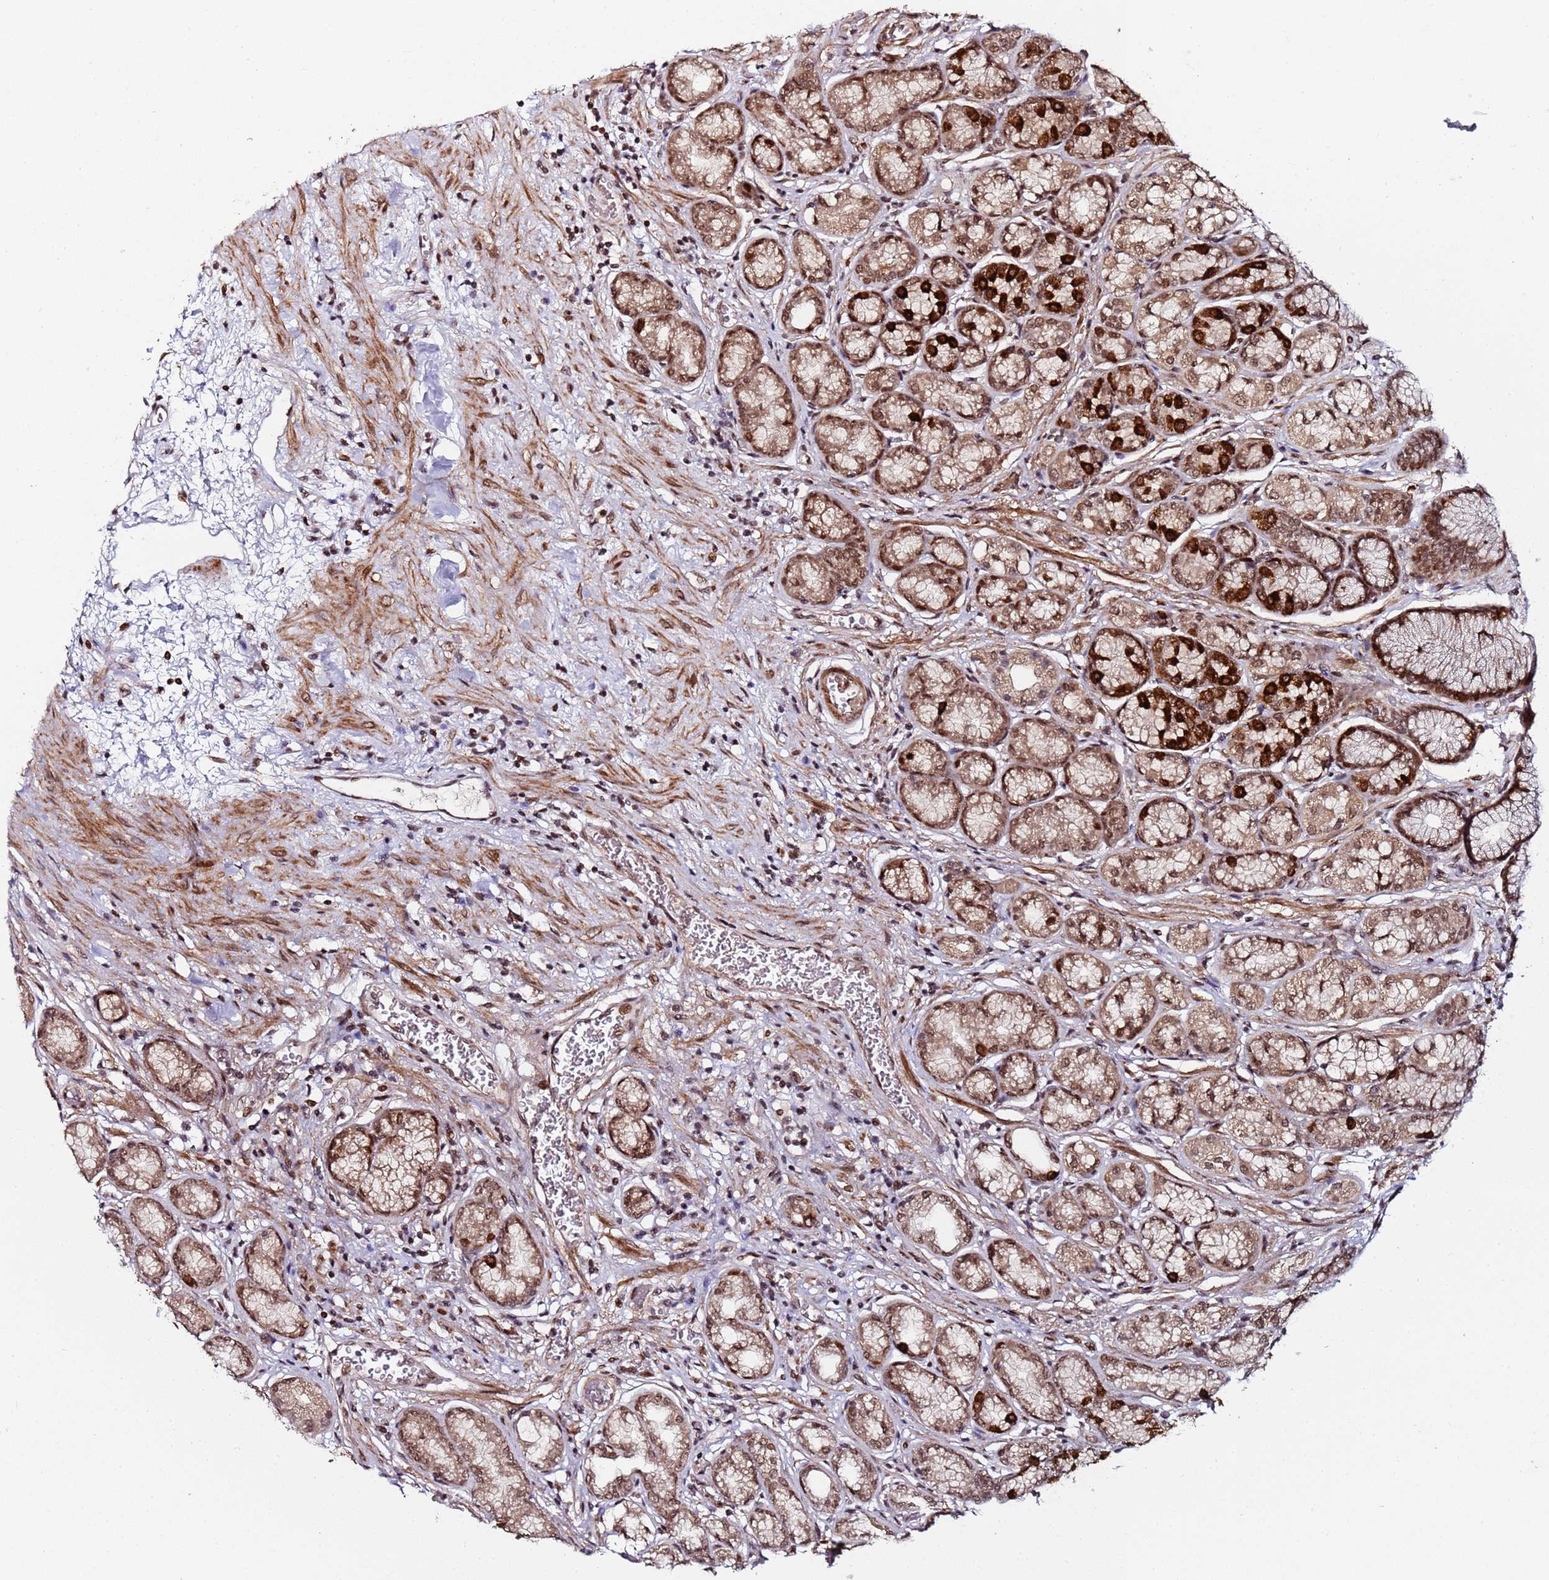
{"staining": {"intensity": "moderate", "quantity": ">75%", "location": "cytoplasmic/membranous,nuclear"}, "tissue": "stomach", "cell_type": "Glandular cells", "image_type": "normal", "snomed": [{"axis": "morphology", "description": "Normal tissue, NOS"}, {"axis": "morphology", "description": "Adenocarcinoma, NOS"}, {"axis": "morphology", "description": "Adenocarcinoma, High grade"}, {"axis": "topography", "description": "Stomach, upper"}, {"axis": "topography", "description": "Stomach"}], "caption": "The histopathology image exhibits staining of benign stomach, revealing moderate cytoplasmic/membranous,nuclear protein positivity (brown color) within glandular cells. (DAB IHC, brown staining for protein, blue staining for nuclei).", "gene": "PPM1H", "patient": {"sex": "female", "age": 65}}